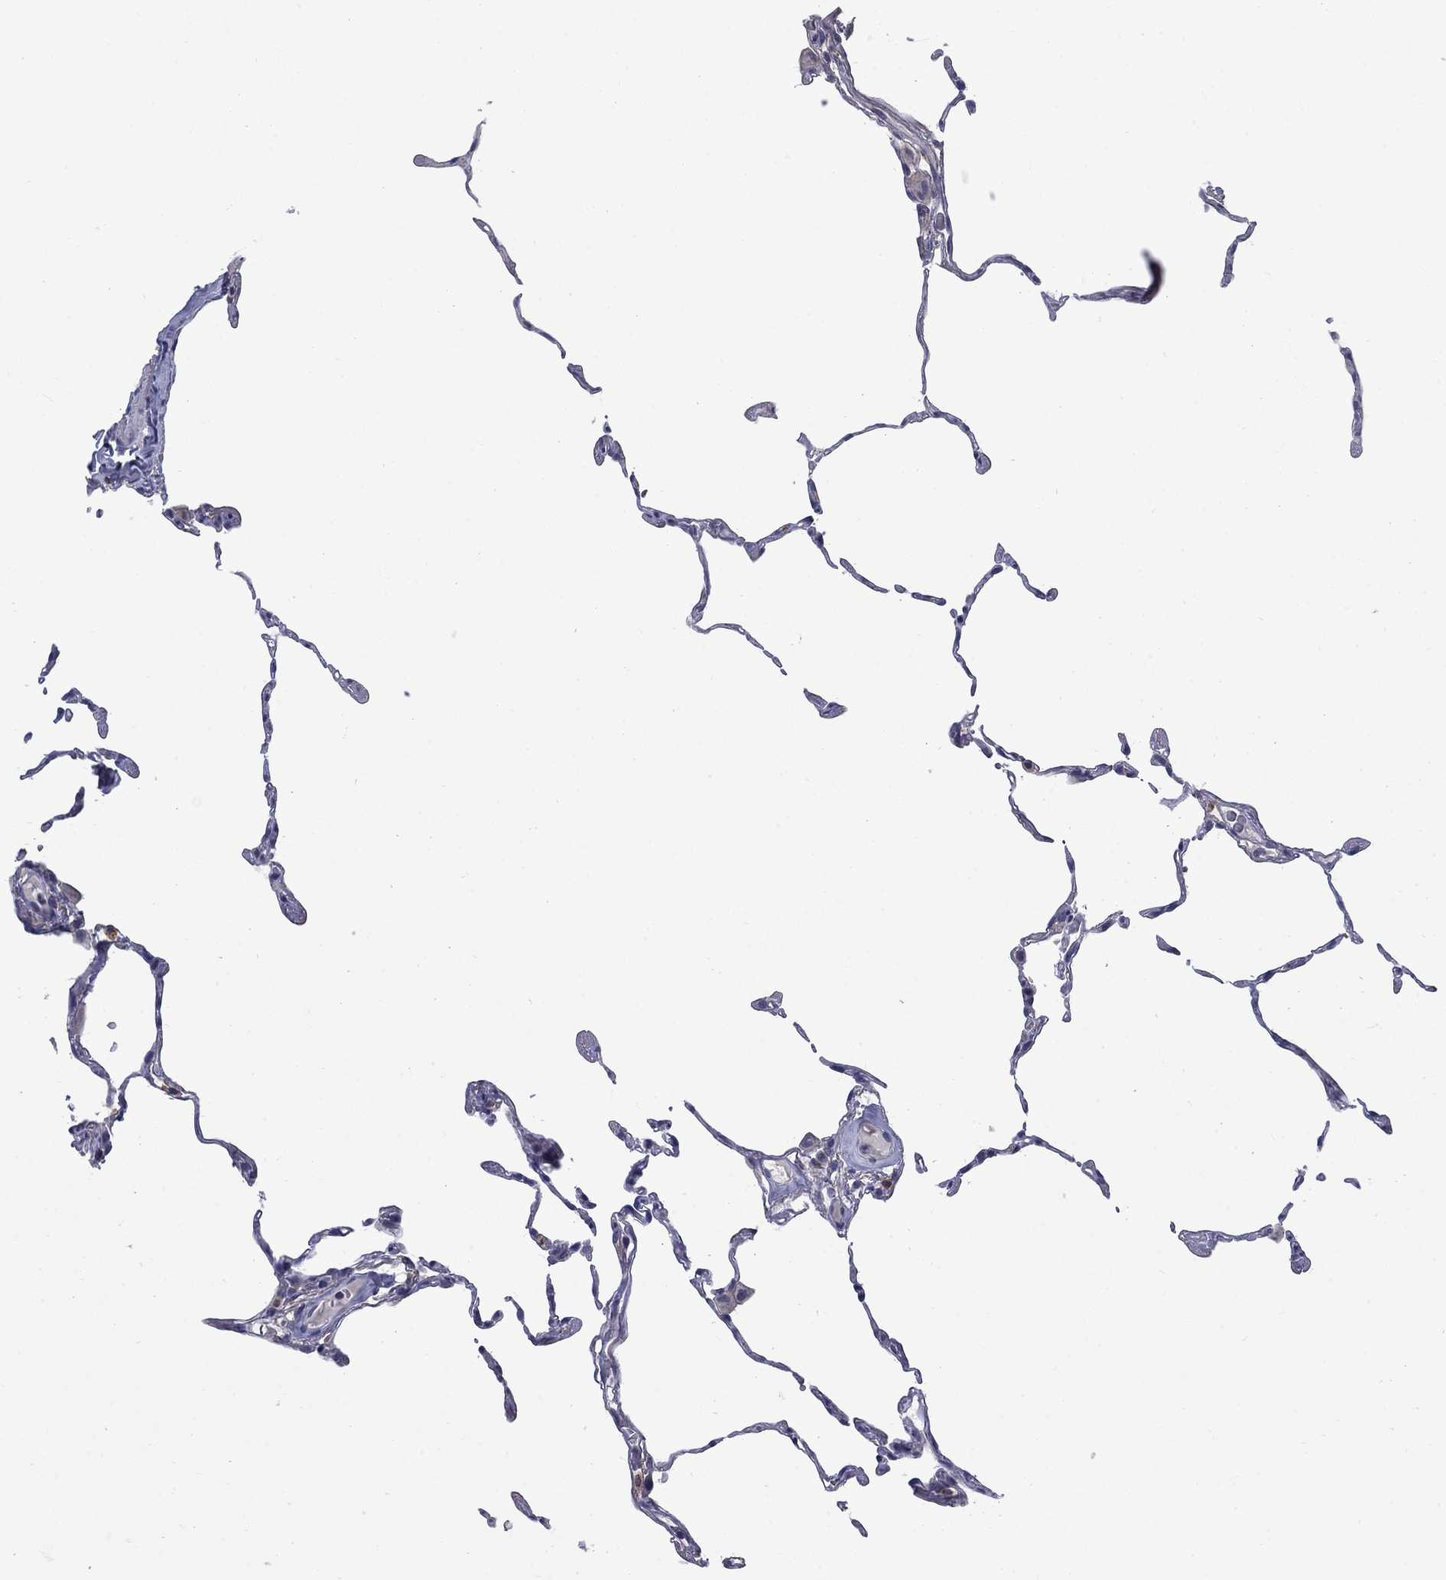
{"staining": {"intensity": "negative", "quantity": "none", "location": "none"}, "tissue": "lung", "cell_type": "Alveolar cells", "image_type": "normal", "snomed": [{"axis": "morphology", "description": "Normal tissue, NOS"}, {"axis": "topography", "description": "Lung"}], "caption": "Immunohistochemistry image of benign lung stained for a protein (brown), which shows no staining in alveolar cells.", "gene": "PCBP2", "patient": {"sex": "female", "age": 57}}